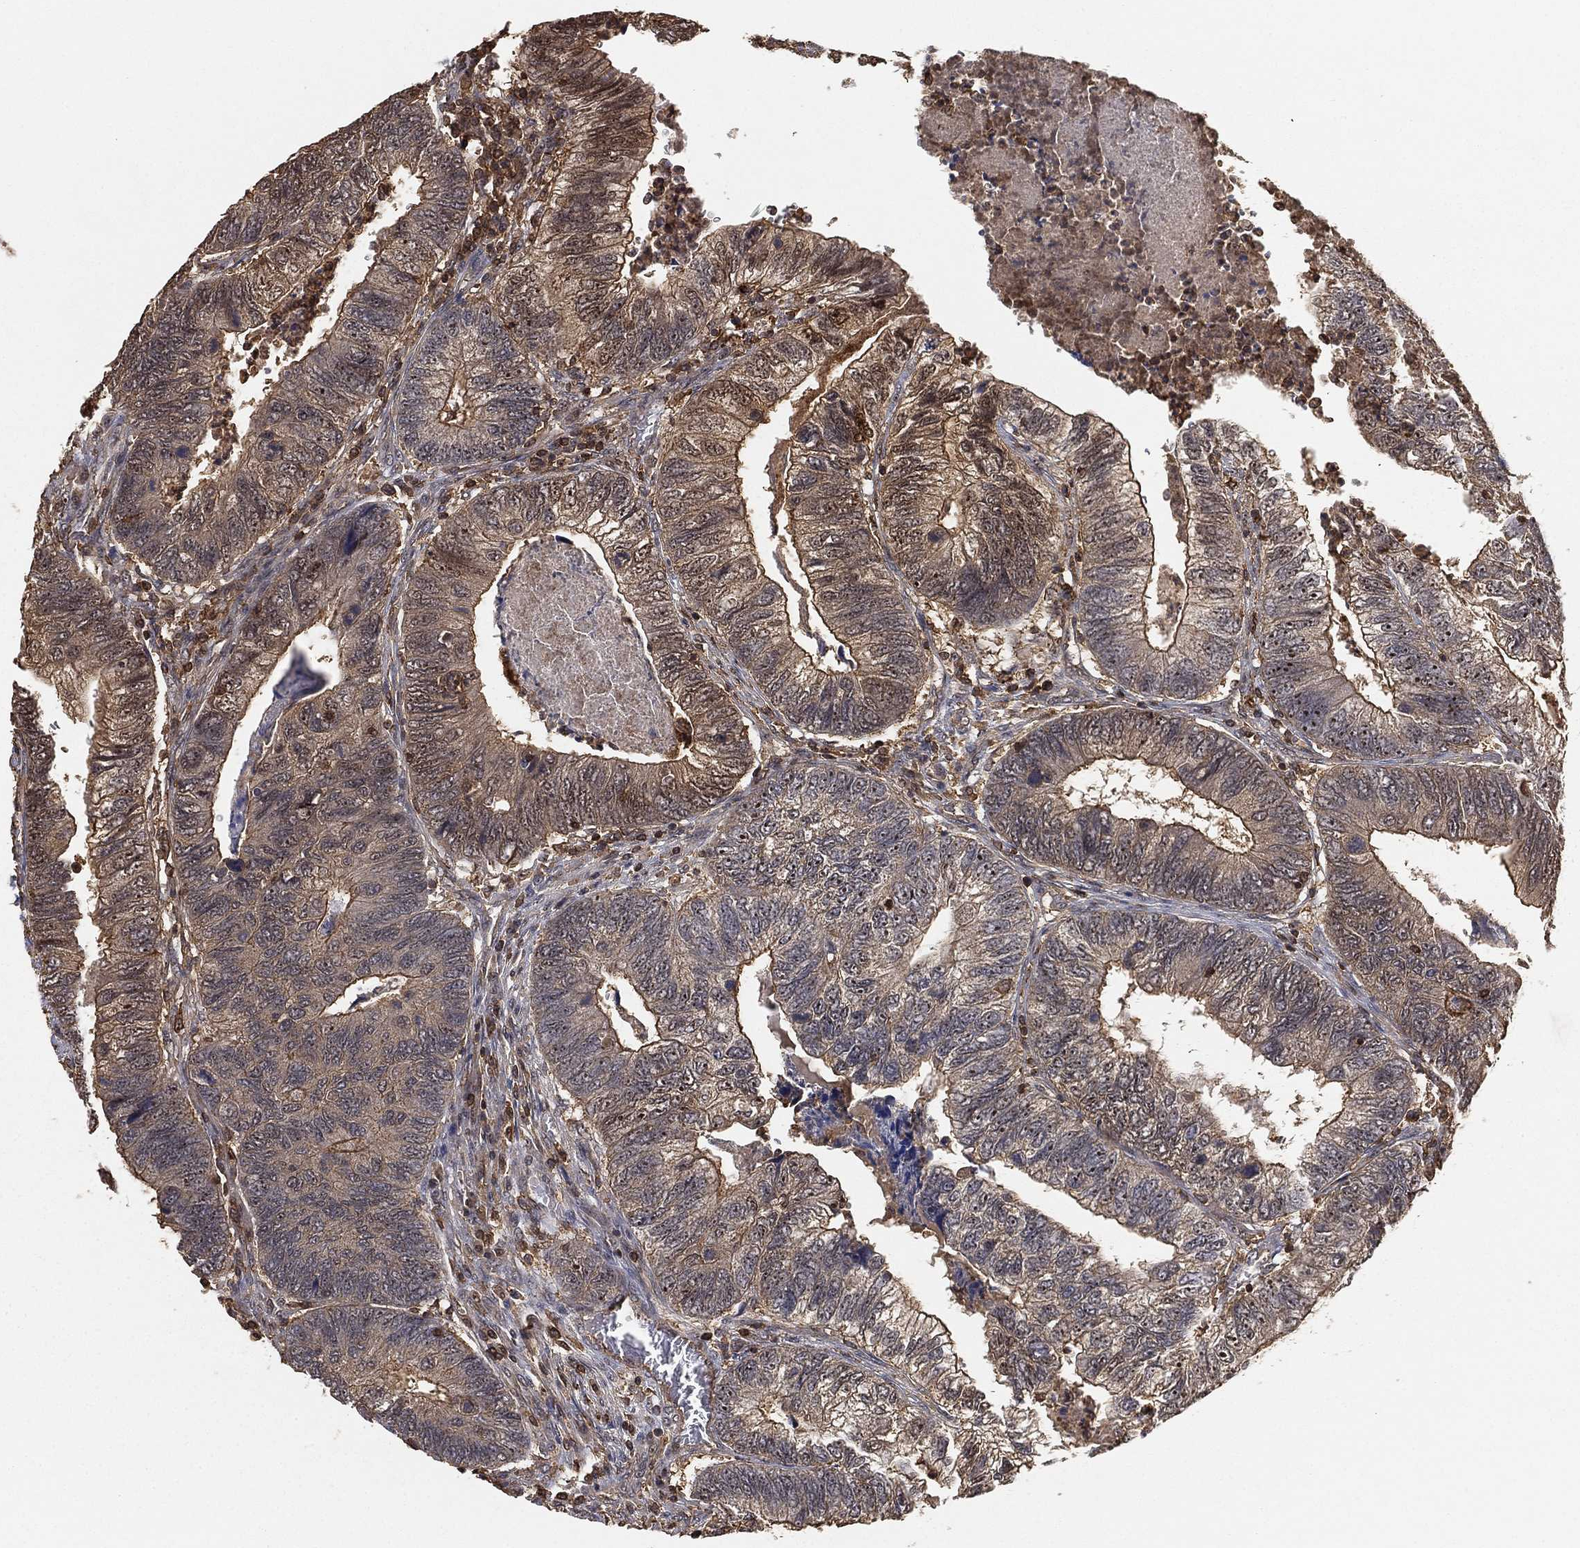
{"staining": {"intensity": "weak", "quantity": "<25%", "location": "cytoplasmic/membranous"}, "tissue": "colorectal cancer", "cell_type": "Tumor cells", "image_type": "cancer", "snomed": [{"axis": "morphology", "description": "Adenocarcinoma, NOS"}, {"axis": "topography", "description": "Colon"}], "caption": "High power microscopy photomicrograph of an immunohistochemistry photomicrograph of adenocarcinoma (colorectal), revealing no significant expression in tumor cells. (Immunohistochemistry (ihc), brightfield microscopy, high magnification).", "gene": "CRYL1", "patient": {"sex": "female", "age": 67}}